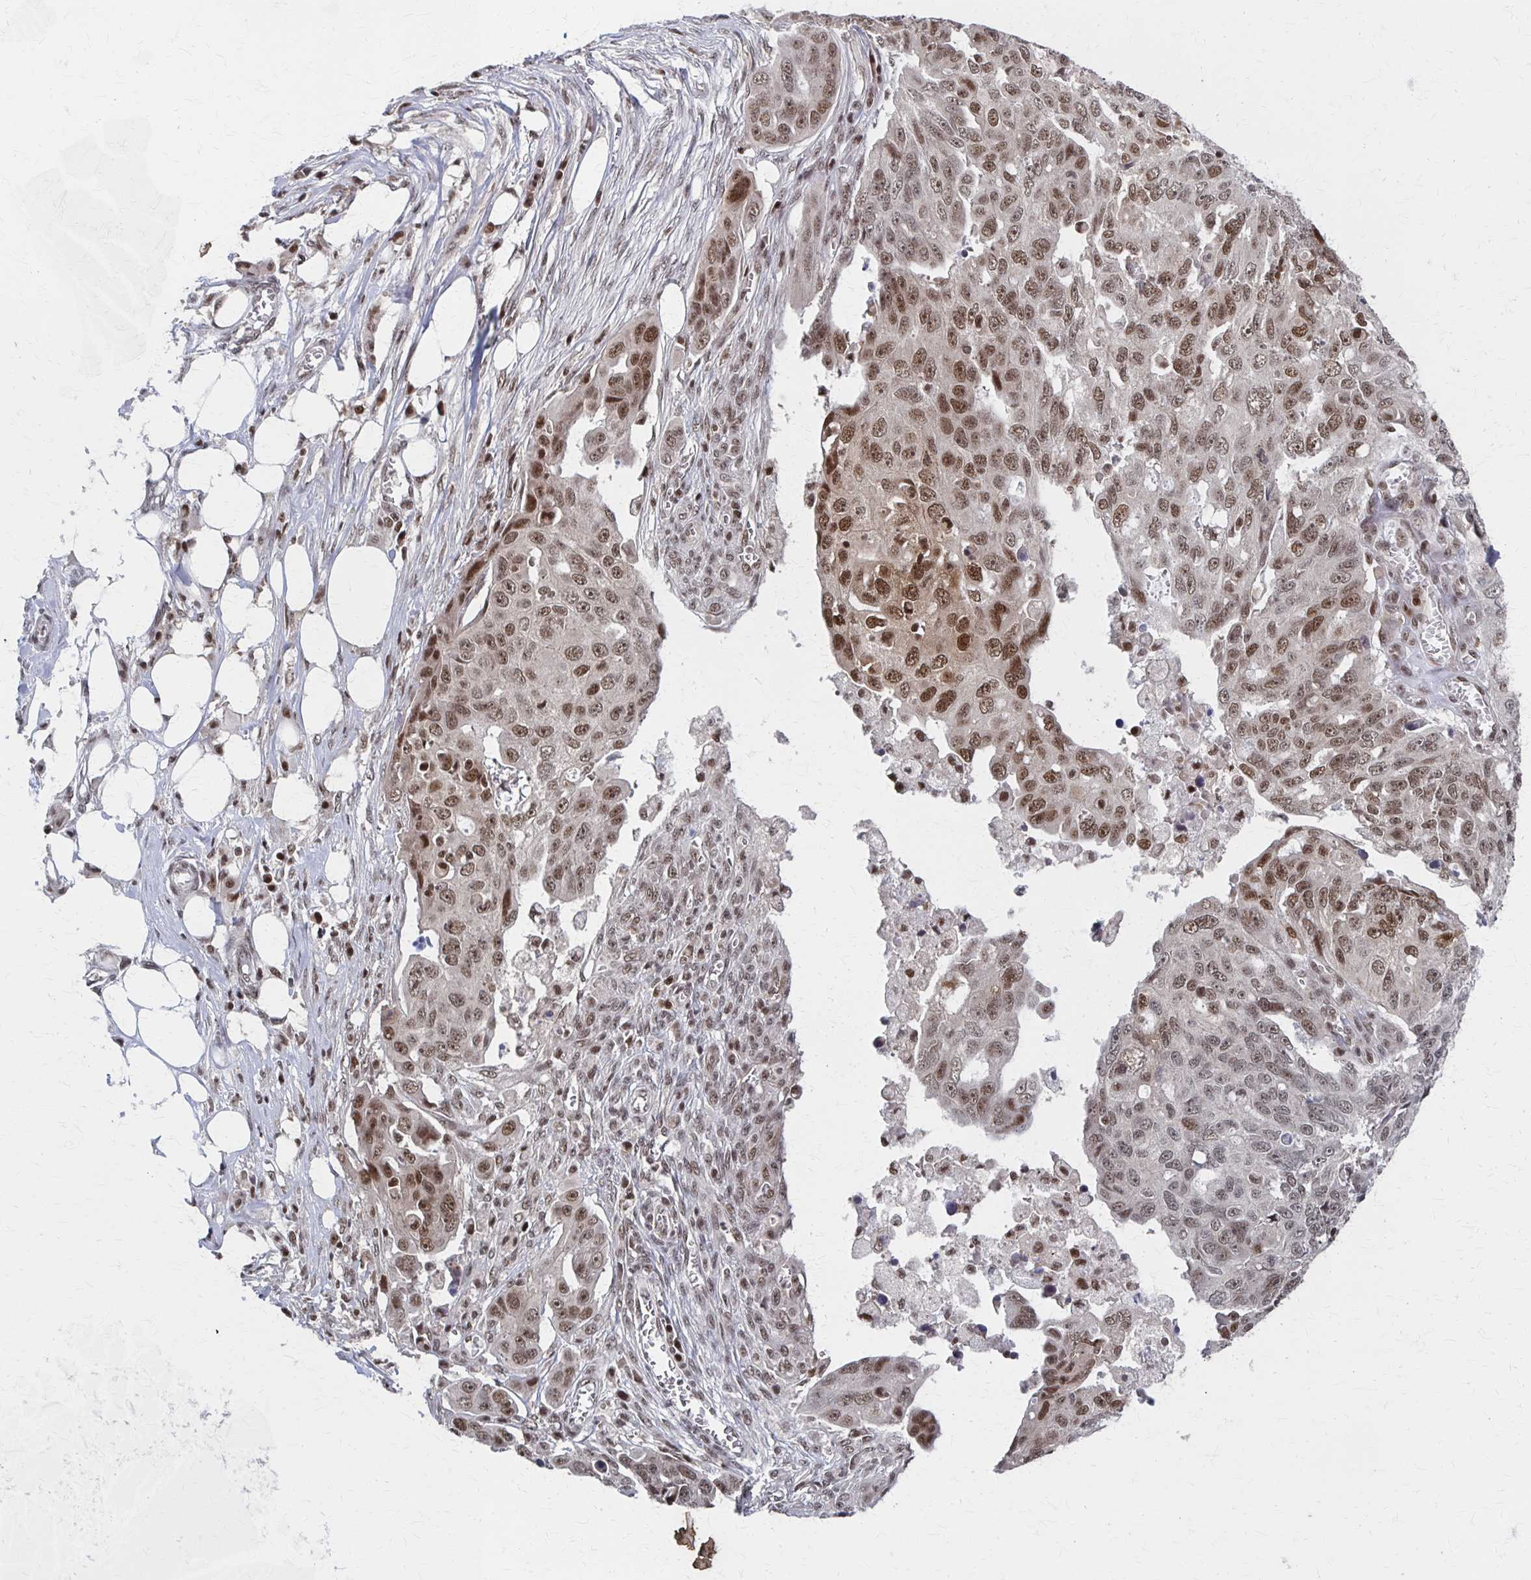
{"staining": {"intensity": "moderate", "quantity": ">75%", "location": "nuclear"}, "tissue": "ovarian cancer", "cell_type": "Tumor cells", "image_type": "cancer", "snomed": [{"axis": "morphology", "description": "Carcinoma, endometroid"}, {"axis": "topography", "description": "Ovary"}], "caption": "Protein staining of ovarian cancer tissue exhibits moderate nuclear positivity in about >75% of tumor cells.", "gene": "GTF2B", "patient": {"sex": "female", "age": 70}}